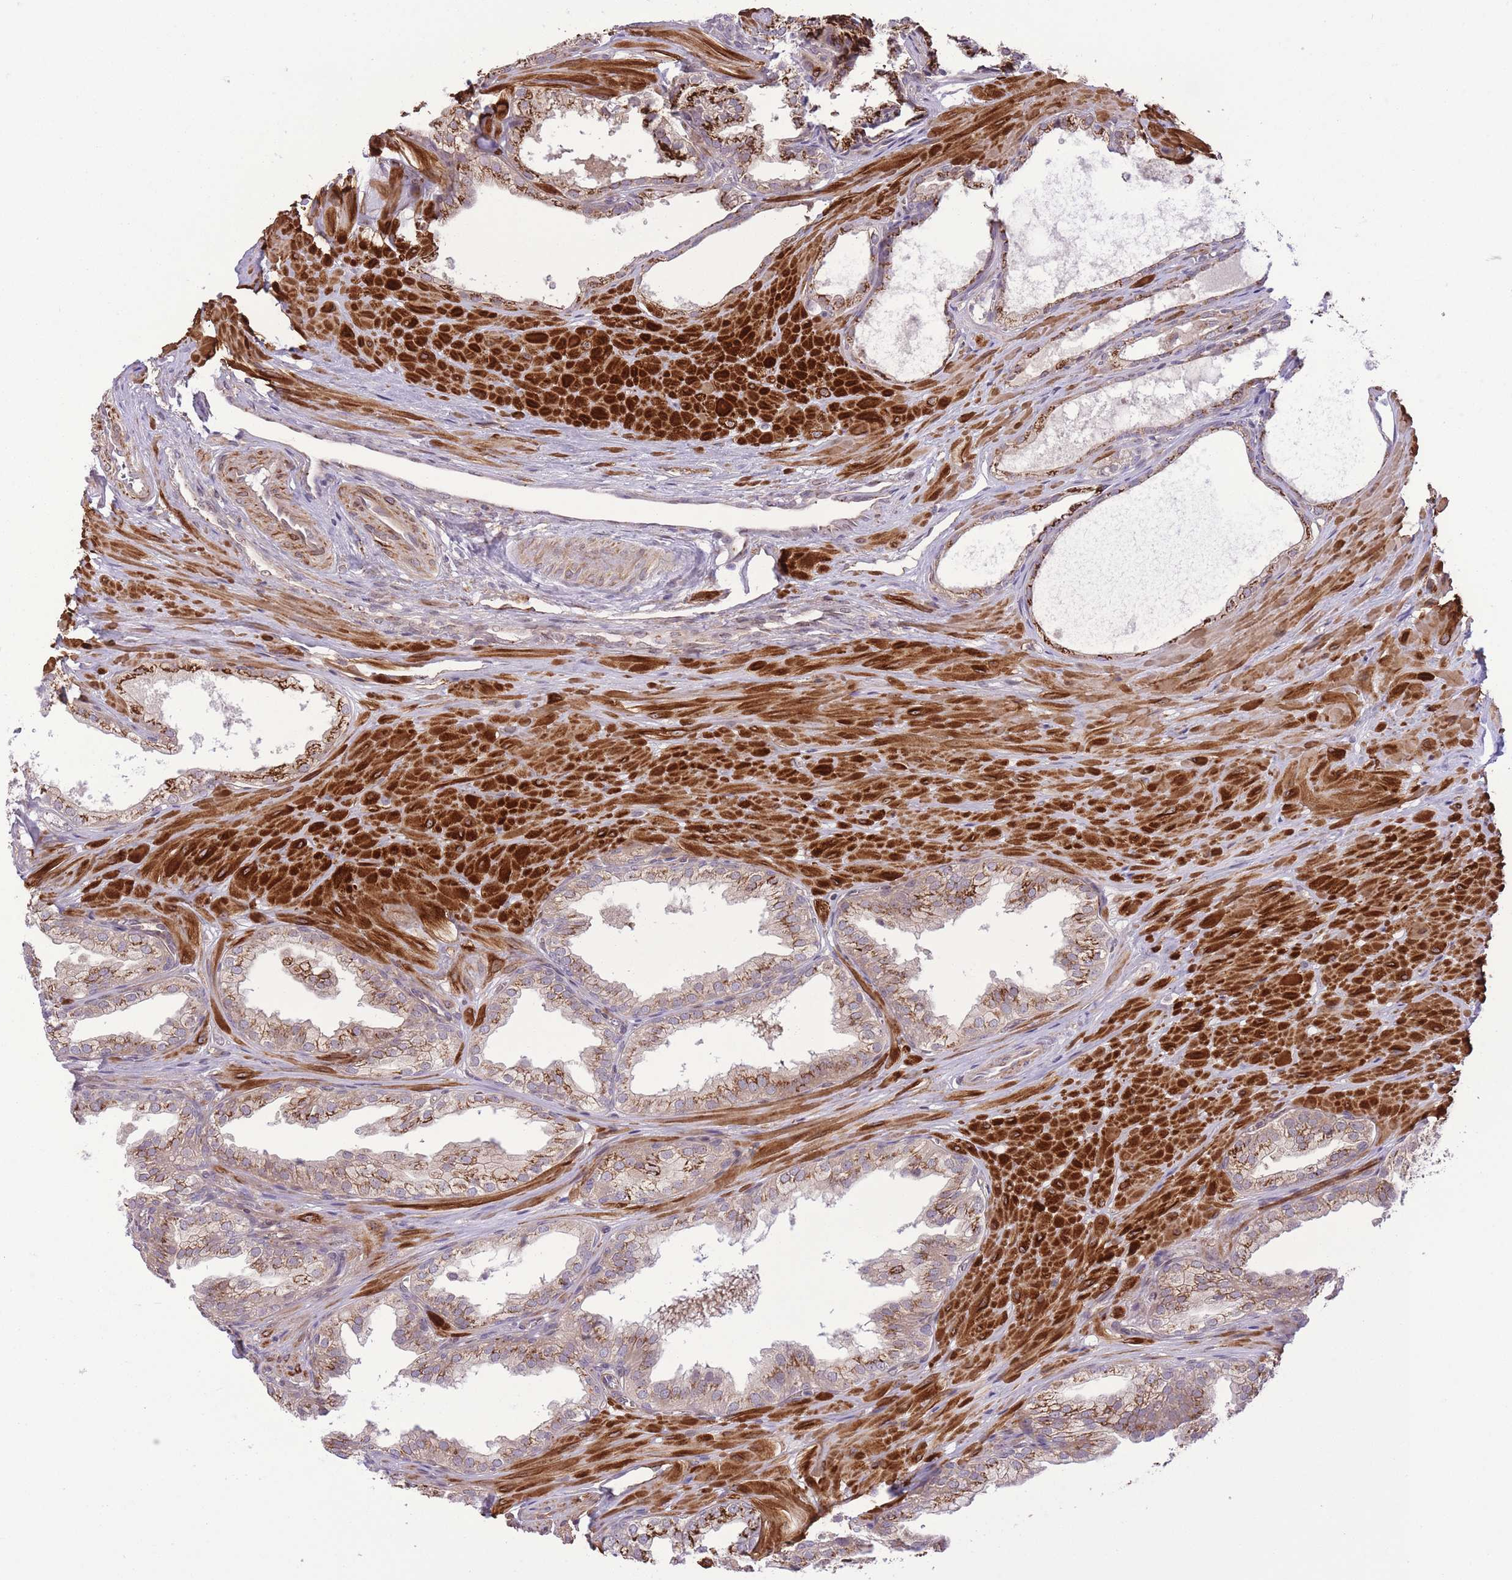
{"staining": {"intensity": "strong", "quantity": "25%-75%", "location": "cytoplasmic/membranous"}, "tissue": "prostate", "cell_type": "Glandular cells", "image_type": "normal", "snomed": [{"axis": "morphology", "description": "Normal tissue, NOS"}, {"axis": "topography", "description": "Prostate"}, {"axis": "topography", "description": "Peripheral nerve tissue"}], "caption": "Unremarkable prostate demonstrates strong cytoplasmic/membranous expression in about 25%-75% of glandular cells, visualized by immunohistochemistry. Immunohistochemistry (ihc) stains the protein in brown and the nuclei are stained blue.", "gene": "ZBED5", "patient": {"sex": "male", "age": 55}}